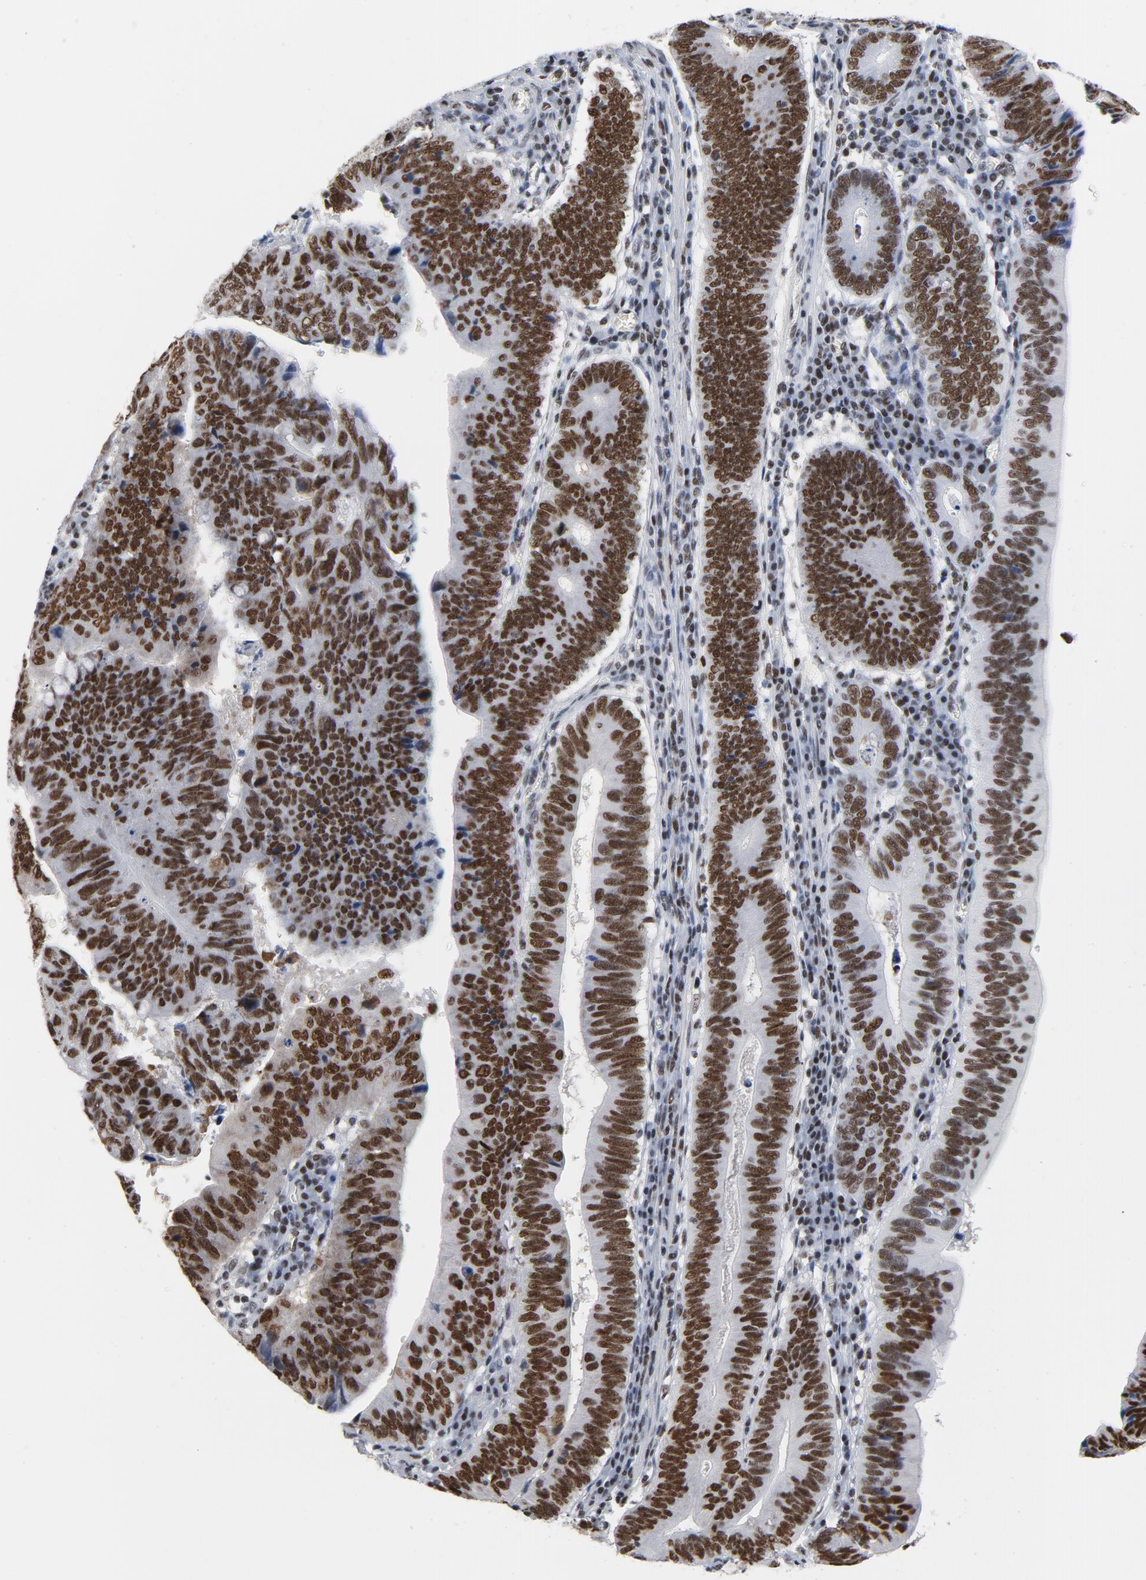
{"staining": {"intensity": "moderate", "quantity": ">75%", "location": "nuclear"}, "tissue": "stomach cancer", "cell_type": "Tumor cells", "image_type": "cancer", "snomed": [{"axis": "morphology", "description": "Adenocarcinoma, NOS"}, {"axis": "topography", "description": "Stomach"}], "caption": "Stomach cancer was stained to show a protein in brown. There is medium levels of moderate nuclear expression in approximately >75% of tumor cells. The protein of interest is stained brown, and the nuclei are stained in blue (DAB IHC with brightfield microscopy, high magnification).", "gene": "CSTF2", "patient": {"sex": "male", "age": 59}}